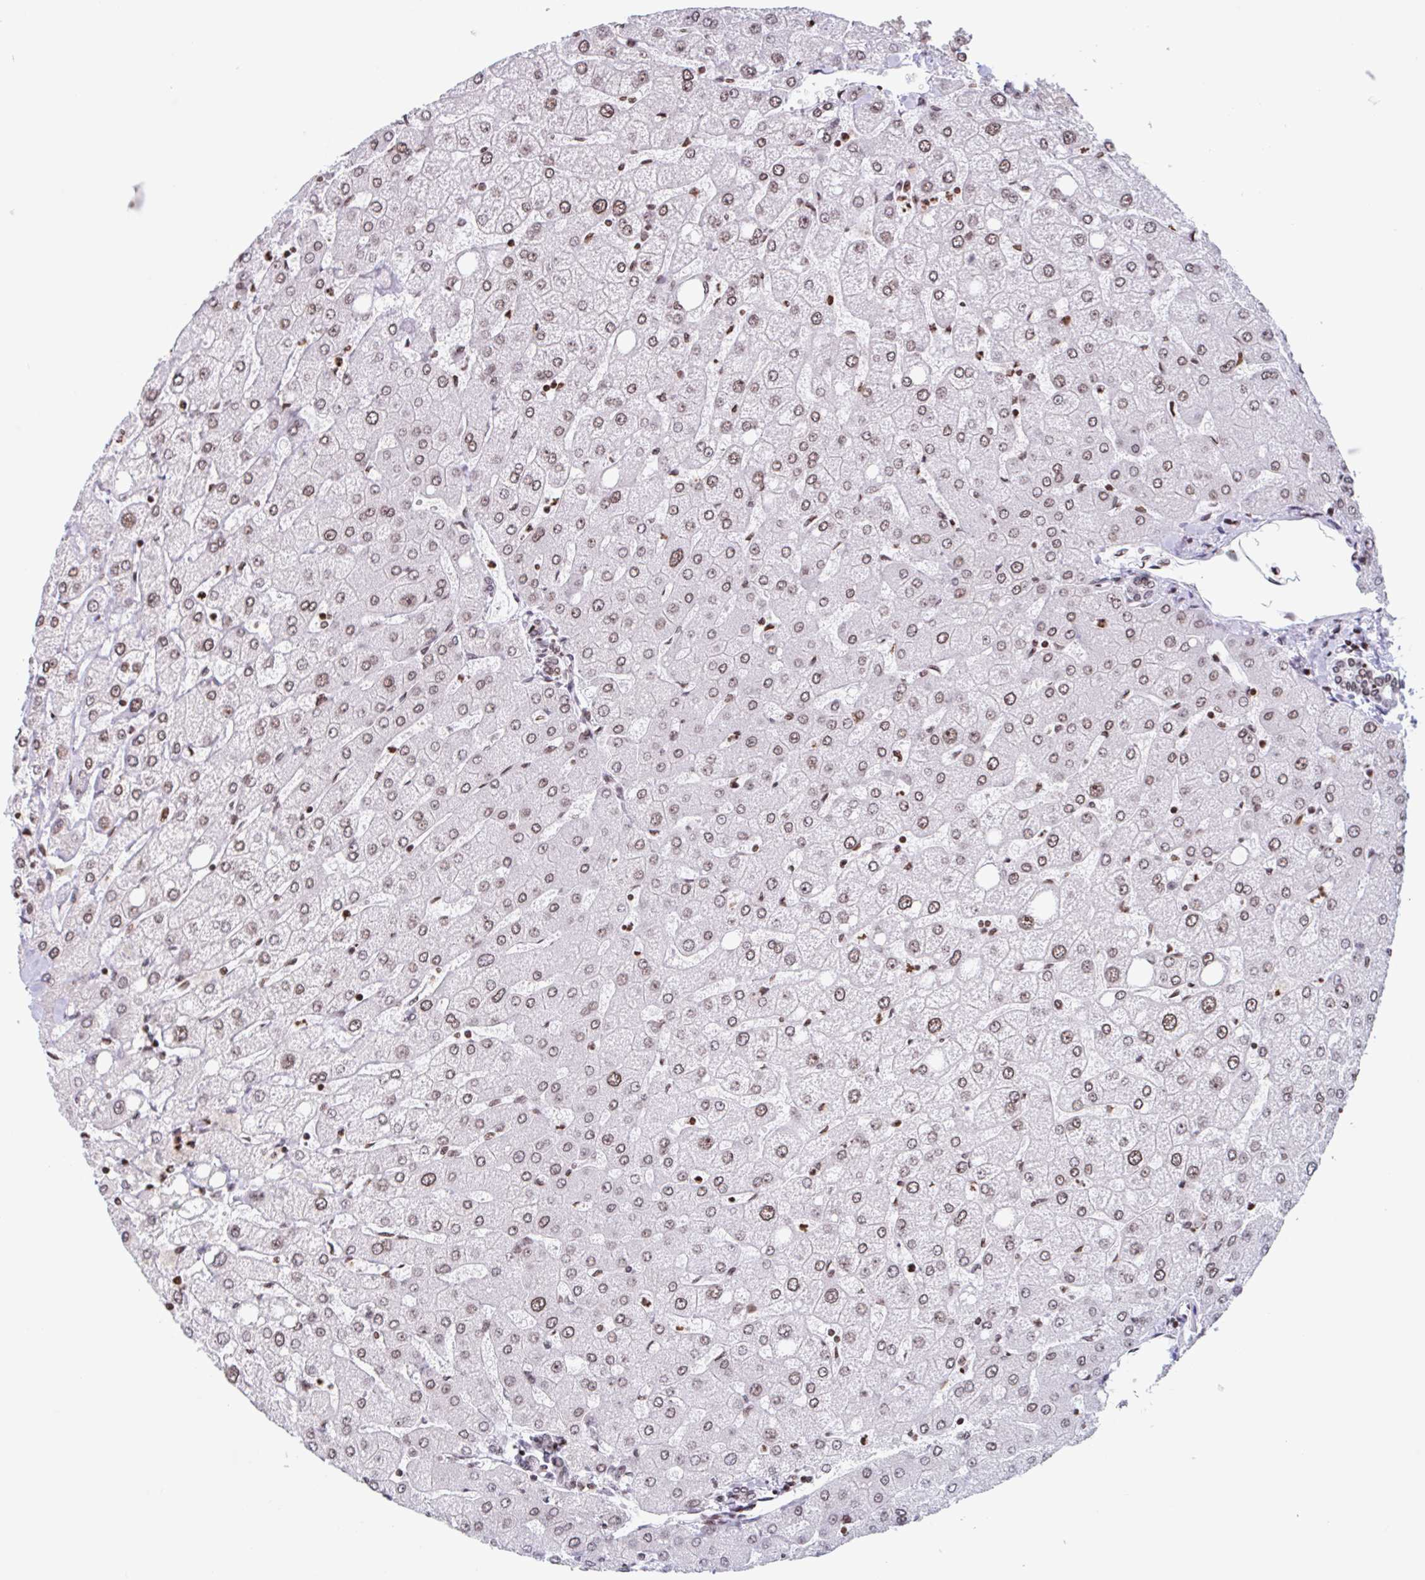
{"staining": {"intensity": "moderate", "quantity": "25%-75%", "location": "nuclear"}, "tissue": "liver", "cell_type": "Cholangiocytes", "image_type": "normal", "snomed": [{"axis": "morphology", "description": "Normal tissue, NOS"}, {"axis": "topography", "description": "Liver"}], "caption": "High-magnification brightfield microscopy of unremarkable liver stained with DAB (3,3'-diaminobenzidine) (brown) and counterstained with hematoxylin (blue). cholangiocytes exhibit moderate nuclear expression is present in about25%-75% of cells.", "gene": "NOL6", "patient": {"sex": "female", "age": 54}}